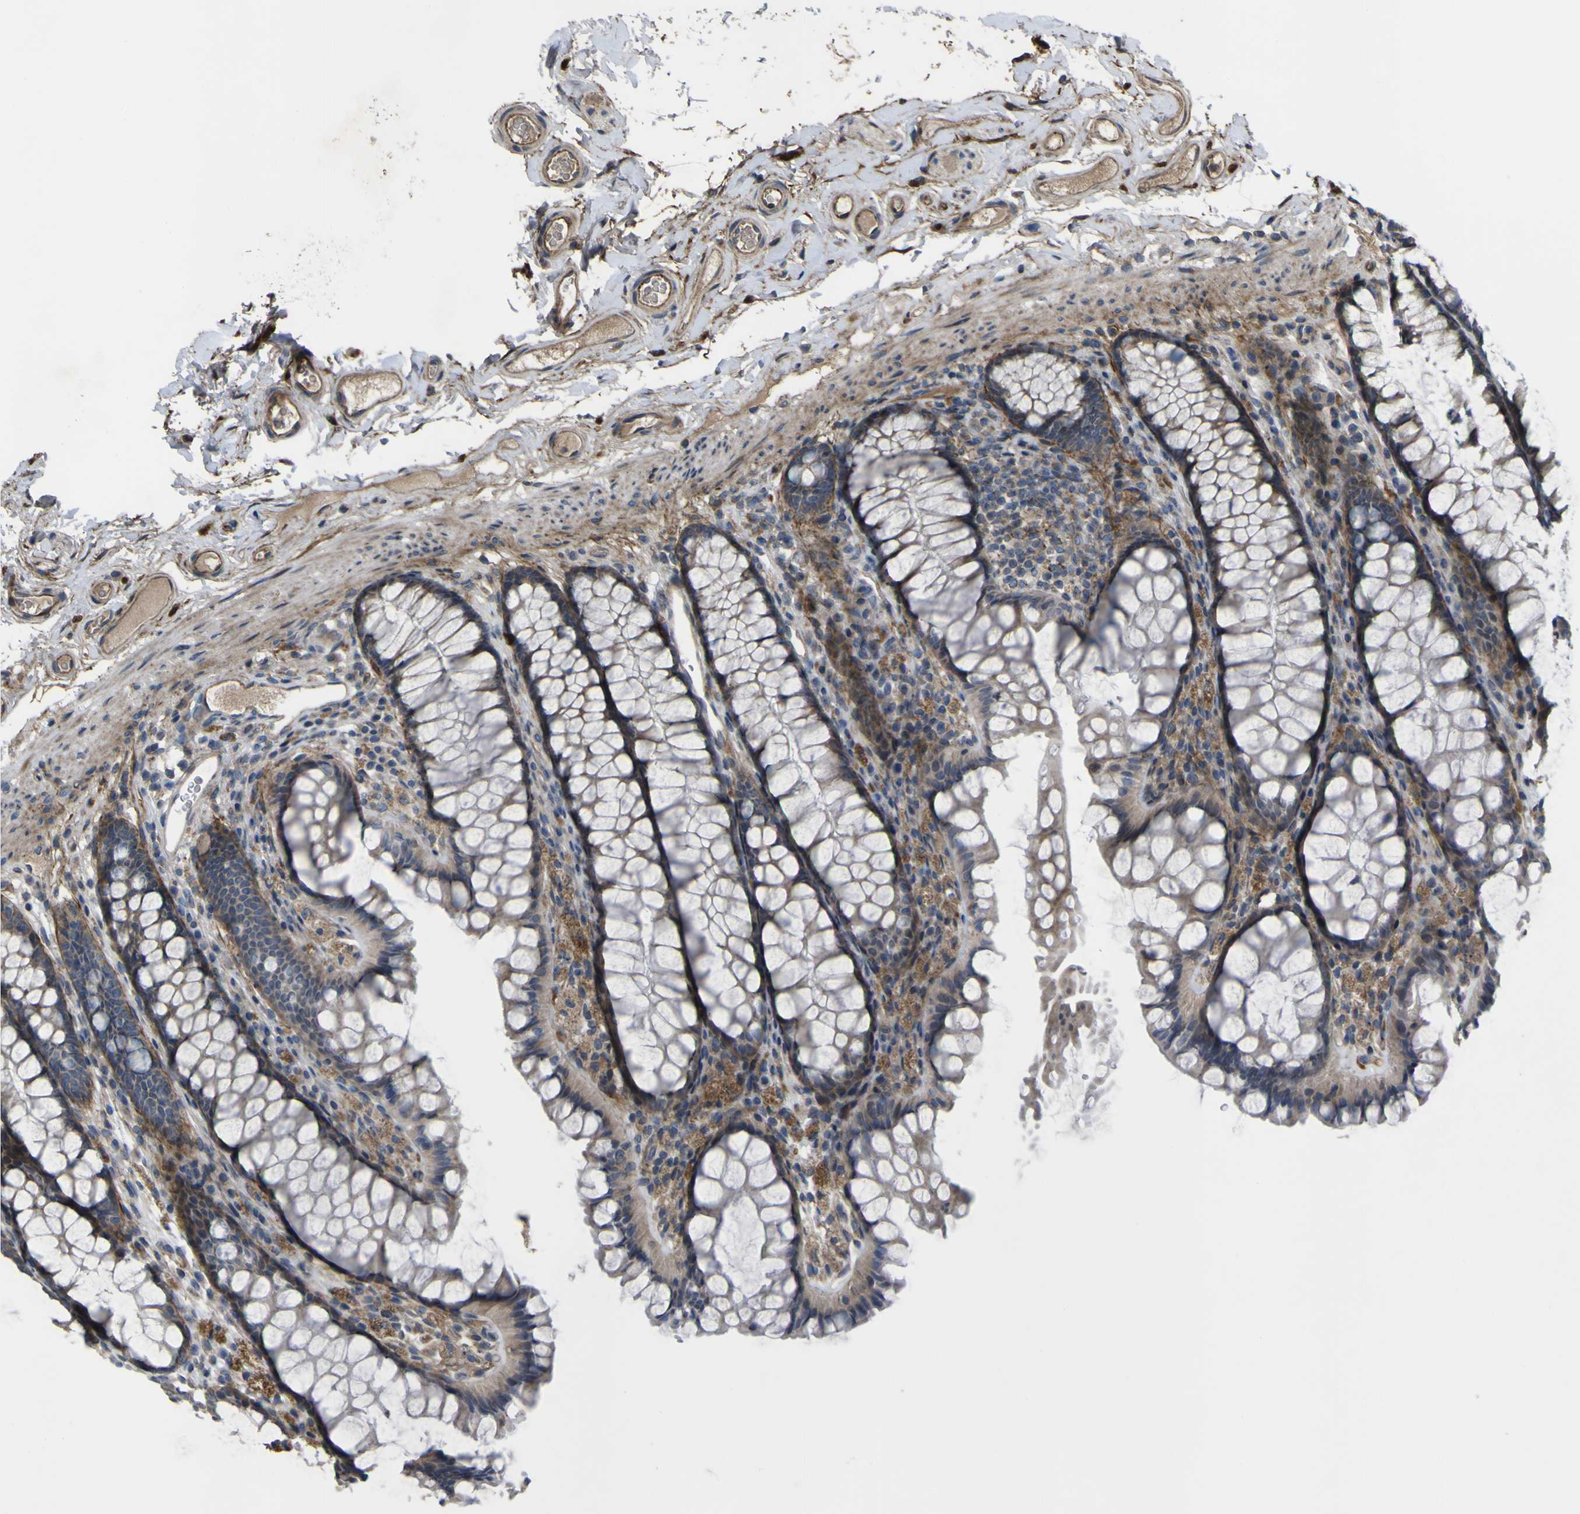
{"staining": {"intensity": "weak", "quantity": ">75%", "location": "cytoplasmic/membranous"}, "tissue": "colon", "cell_type": "Endothelial cells", "image_type": "normal", "snomed": [{"axis": "morphology", "description": "Normal tissue, NOS"}, {"axis": "topography", "description": "Colon"}], "caption": "Protein staining by immunohistochemistry exhibits weak cytoplasmic/membranous staining in approximately >75% of endothelial cells in benign colon. (DAB IHC with brightfield microscopy, high magnification).", "gene": "GPLD1", "patient": {"sex": "female", "age": 55}}